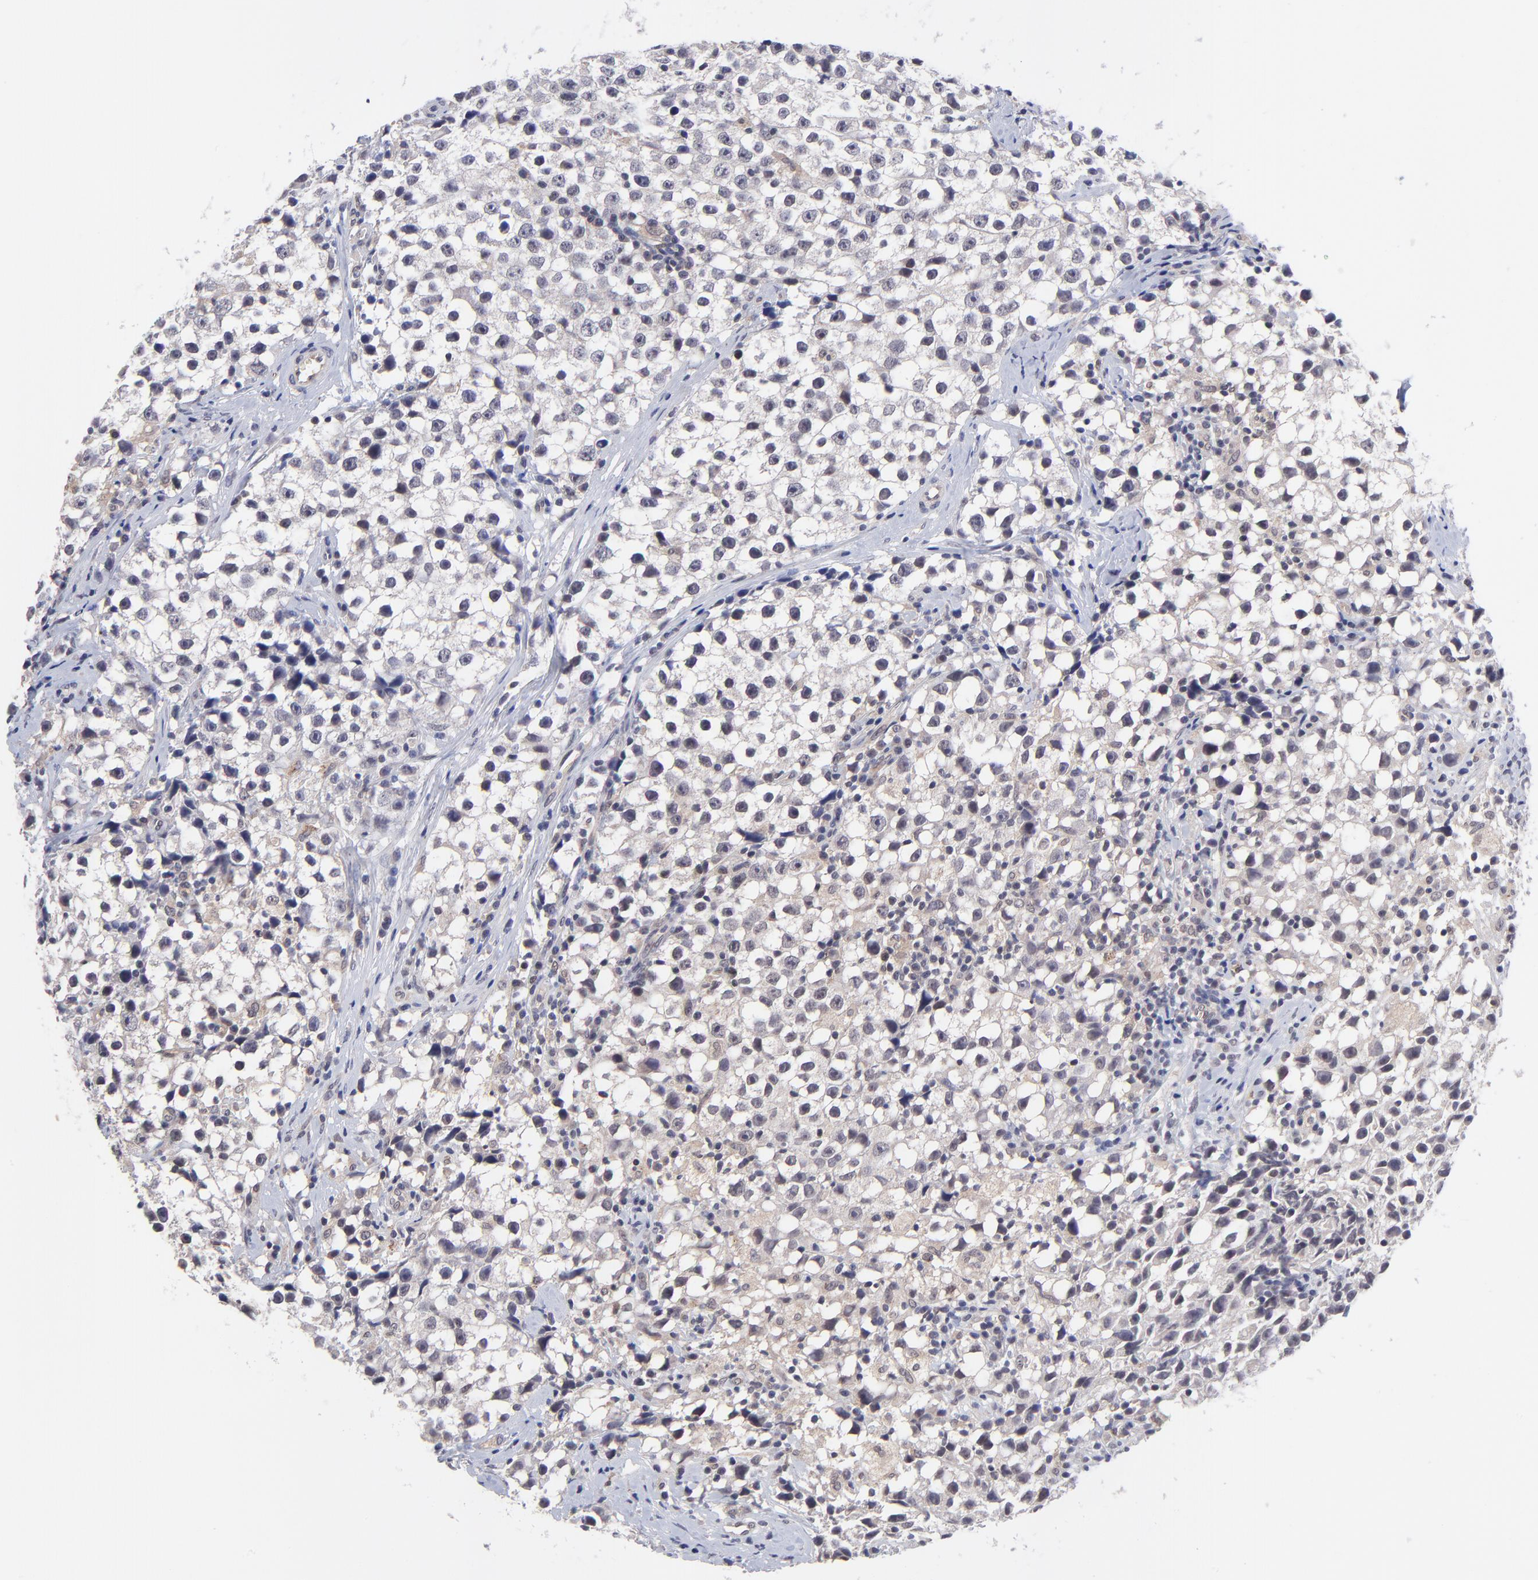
{"staining": {"intensity": "weak", "quantity": "25%-75%", "location": "cytoplasmic/membranous"}, "tissue": "testis cancer", "cell_type": "Tumor cells", "image_type": "cancer", "snomed": [{"axis": "morphology", "description": "Seminoma, NOS"}, {"axis": "topography", "description": "Testis"}], "caption": "The micrograph demonstrates a brown stain indicating the presence of a protein in the cytoplasmic/membranous of tumor cells in testis seminoma.", "gene": "ZNF747", "patient": {"sex": "male", "age": 35}}